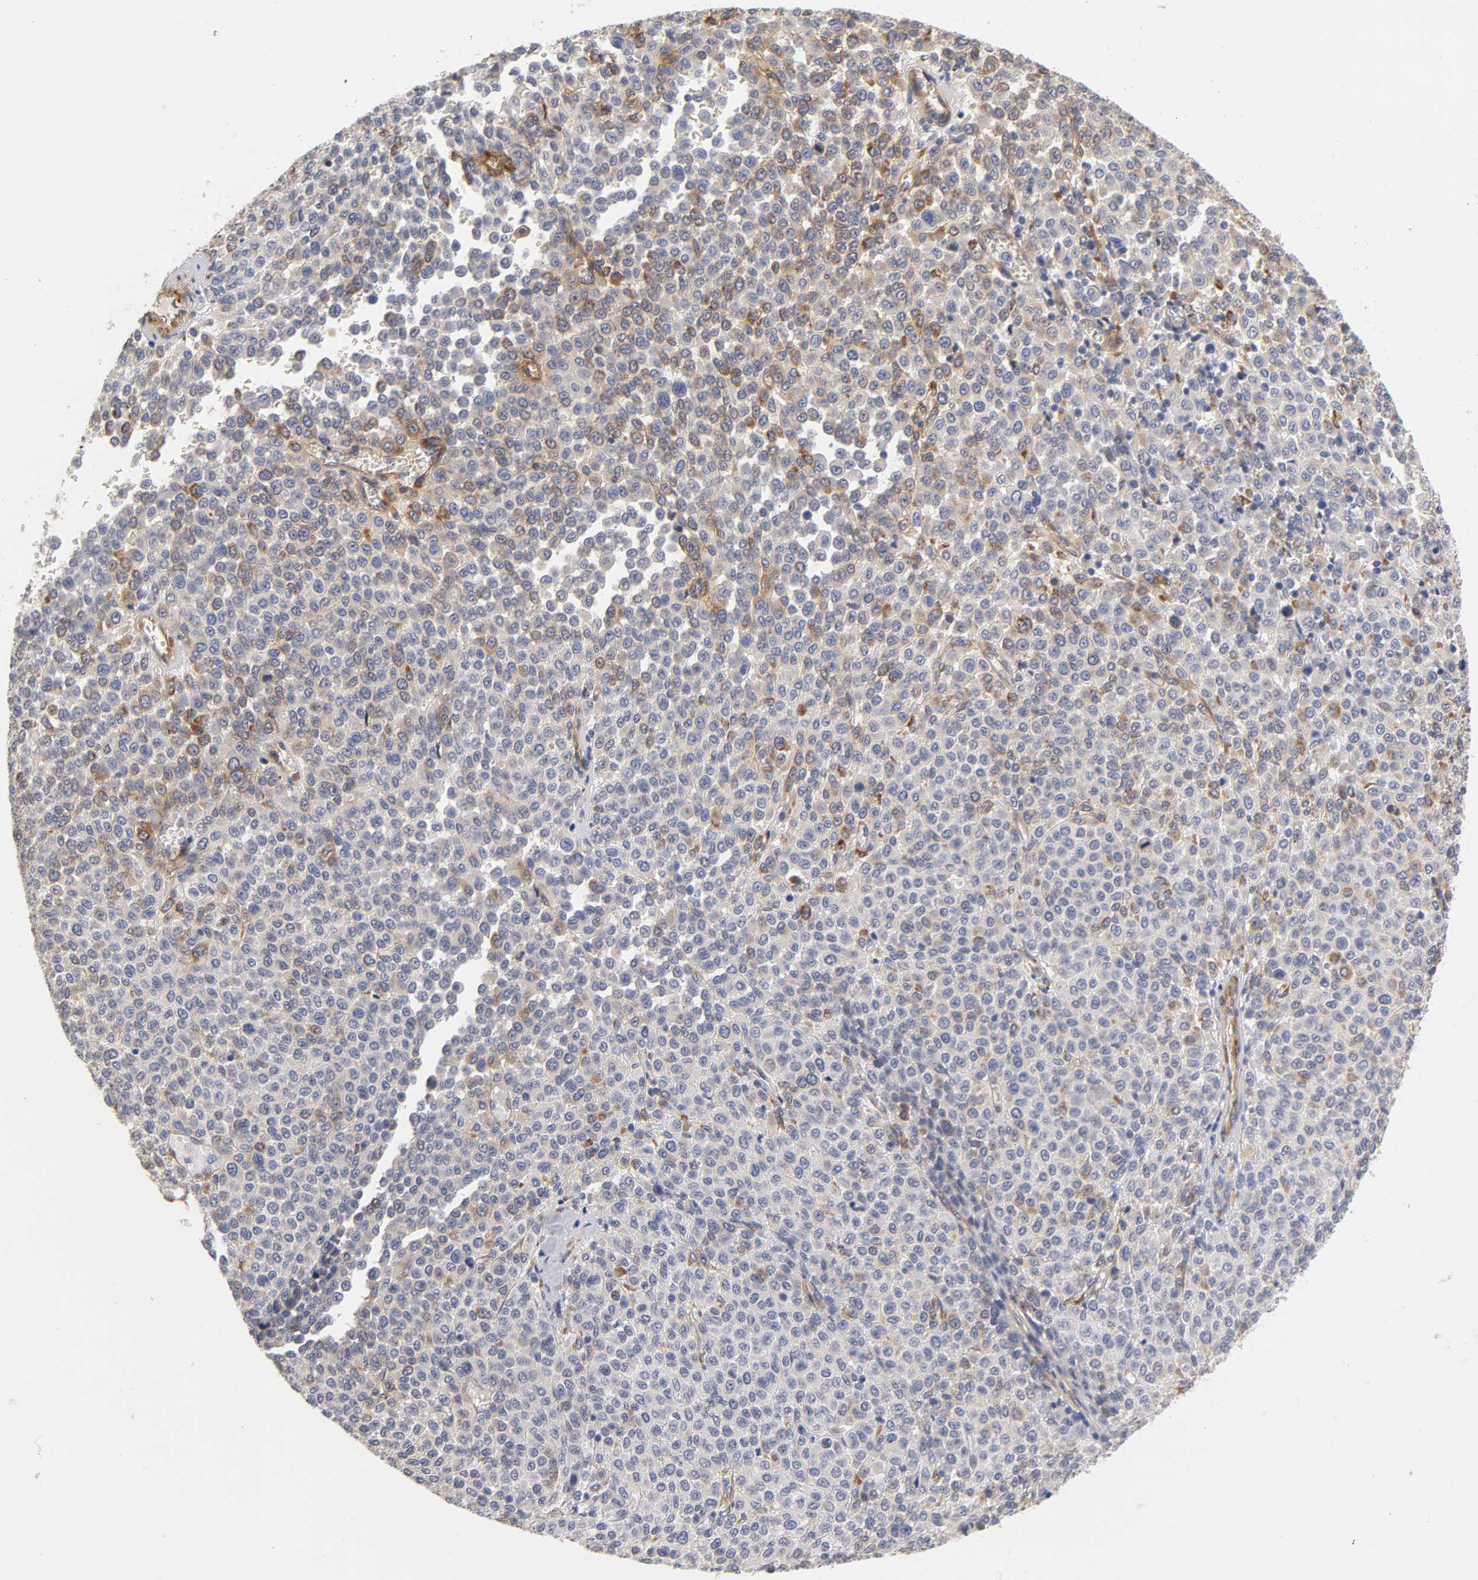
{"staining": {"intensity": "moderate", "quantity": "<25%", "location": "cytoplasmic/membranous"}, "tissue": "melanoma", "cell_type": "Tumor cells", "image_type": "cancer", "snomed": [{"axis": "morphology", "description": "Malignant melanoma, Metastatic site"}, {"axis": "topography", "description": "Pancreas"}], "caption": "An IHC histopathology image of tumor tissue is shown. Protein staining in brown shows moderate cytoplasmic/membranous positivity in malignant melanoma (metastatic site) within tumor cells.", "gene": "LAMB1", "patient": {"sex": "female", "age": 30}}